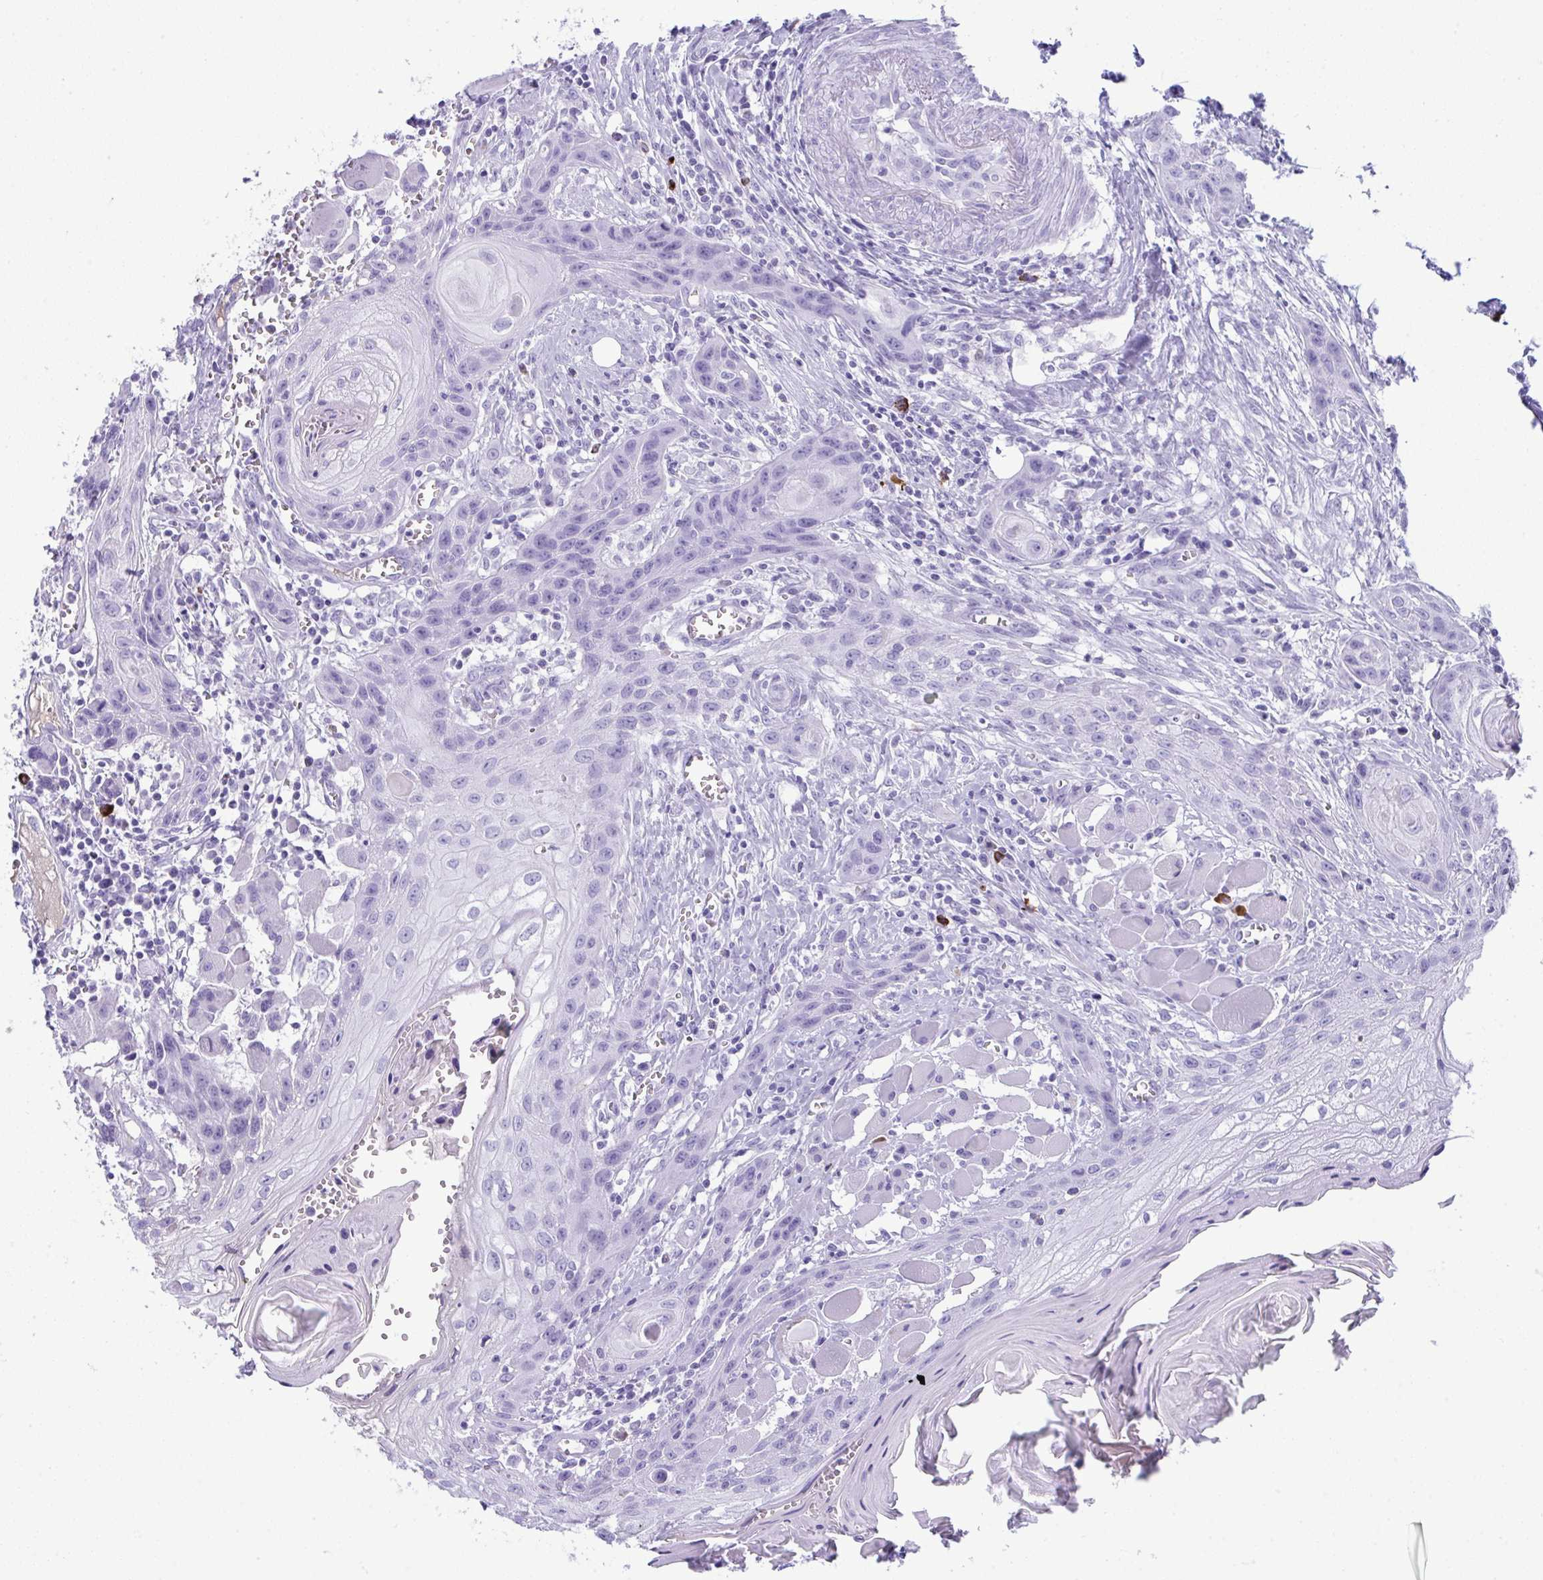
{"staining": {"intensity": "negative", "quantity": "none", "location": "none"}, "tissue": "head and neck cancer", "cell_type": "Tumor cells", "image_type": "cancer", "snomed": [{"axis": "morphology", "description": "Squamous cell carcinoma, NOS"}, {"axis": "topography", "description": "Oral tissue"}, {"axis": "topography", "description": "Head-Neck"}], "caption": "There is no significant expression in tumor cells of head and neck cancer (squamous cell carcinoma).", "gene": "JCHAIN", "patient": {"sex": "male", "age": 58}}